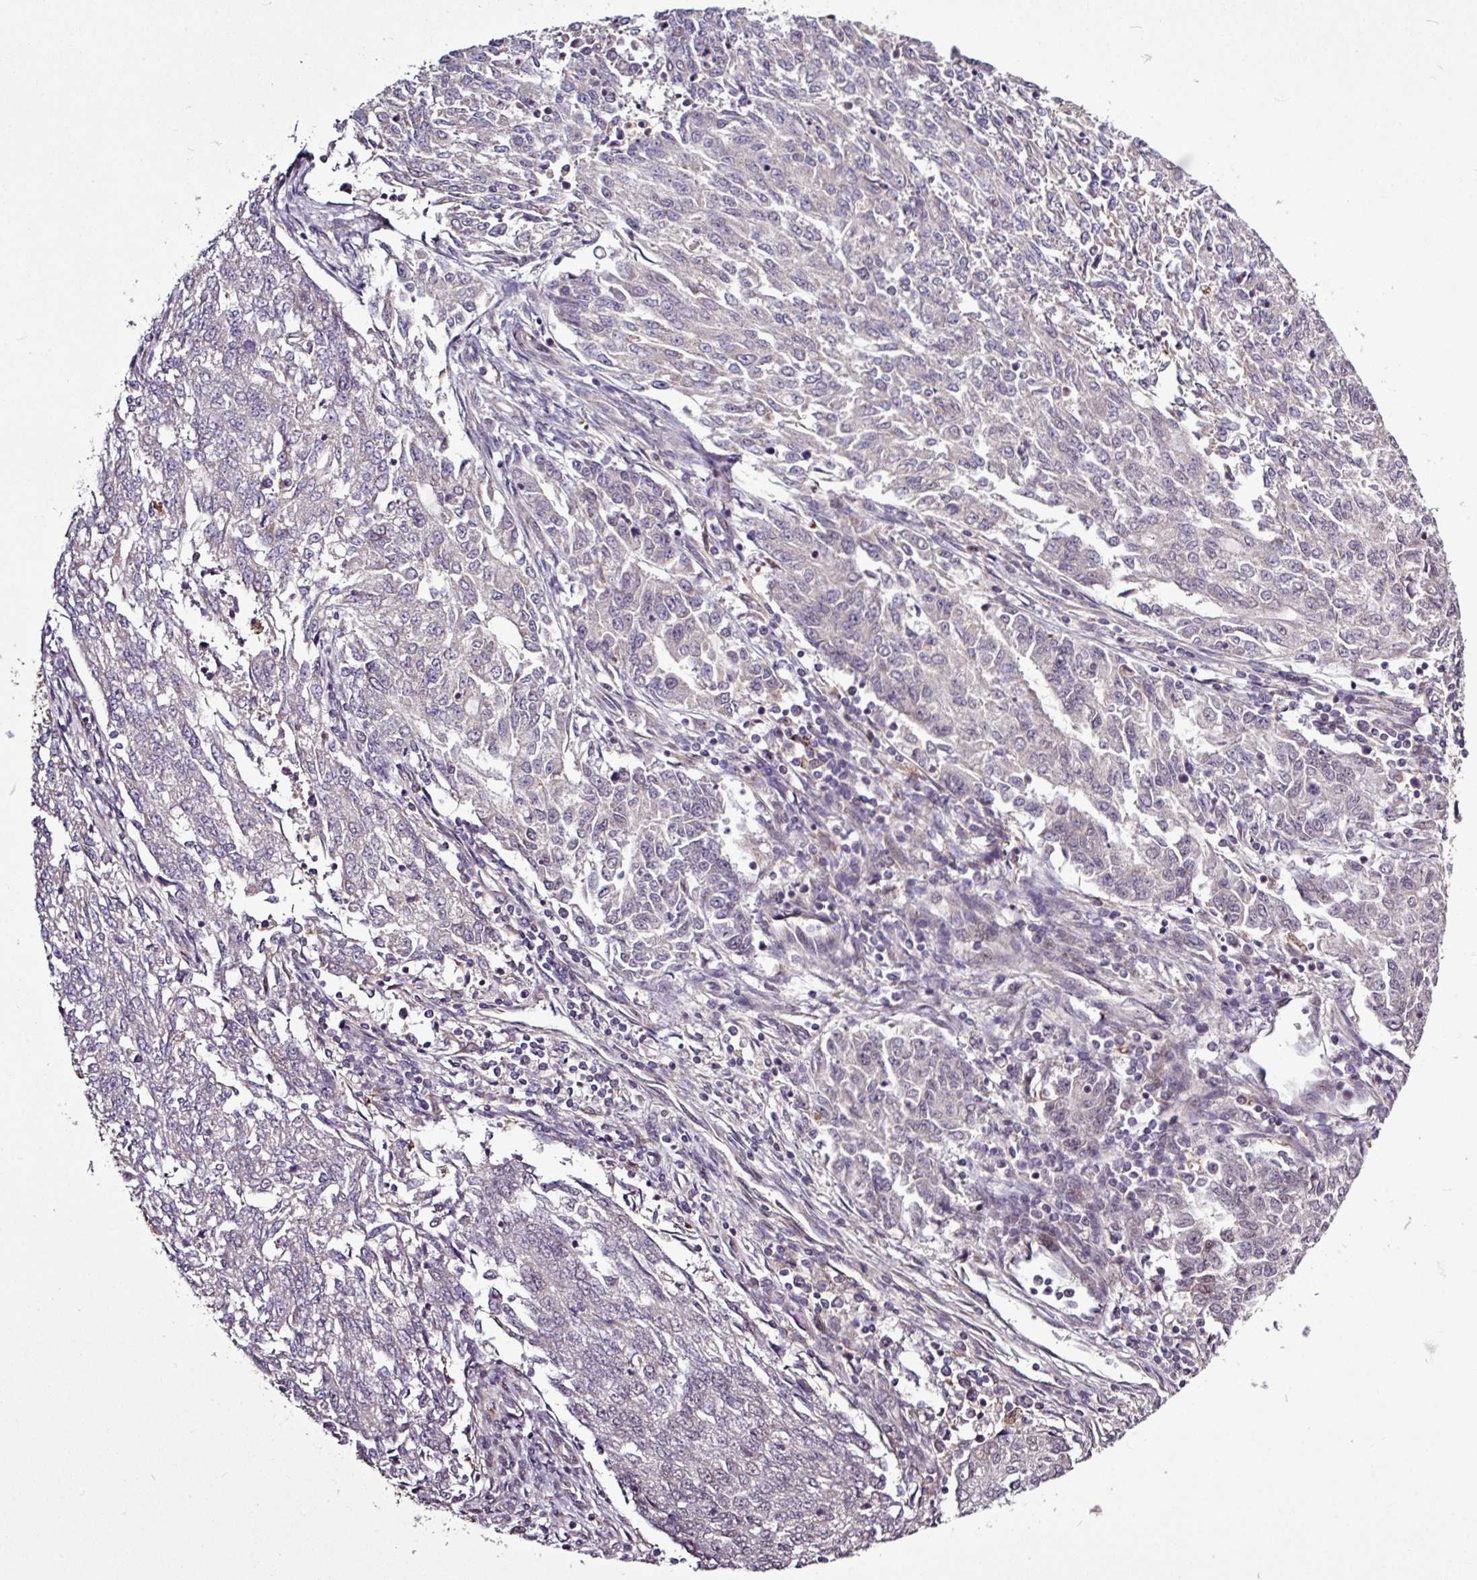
{"staining": {"intensity": "weak", "quantity": "25%-75%", "location": "nuclear"}, "tissue": "endometrial cancer", "cell_type": "Tumor cells", "image_type": "cancer", "snomed": [{"axis": "morphology", "description": "Adenocarcinoma, NOS"}, {"axis": "topography", "description": "Endometrium"}], "caption": "Immunohistochemistry (IHC) histopathology image of neoplastic tissue: human endometrial adenocarcinoma stained using IHC reveals low levels of weak protein expression localized specifically in the nuclear of tumor cells, appearing as a nuclear brown color.", "gene": "SKIC2", "patient": {"sex": "female", "age": 50}}